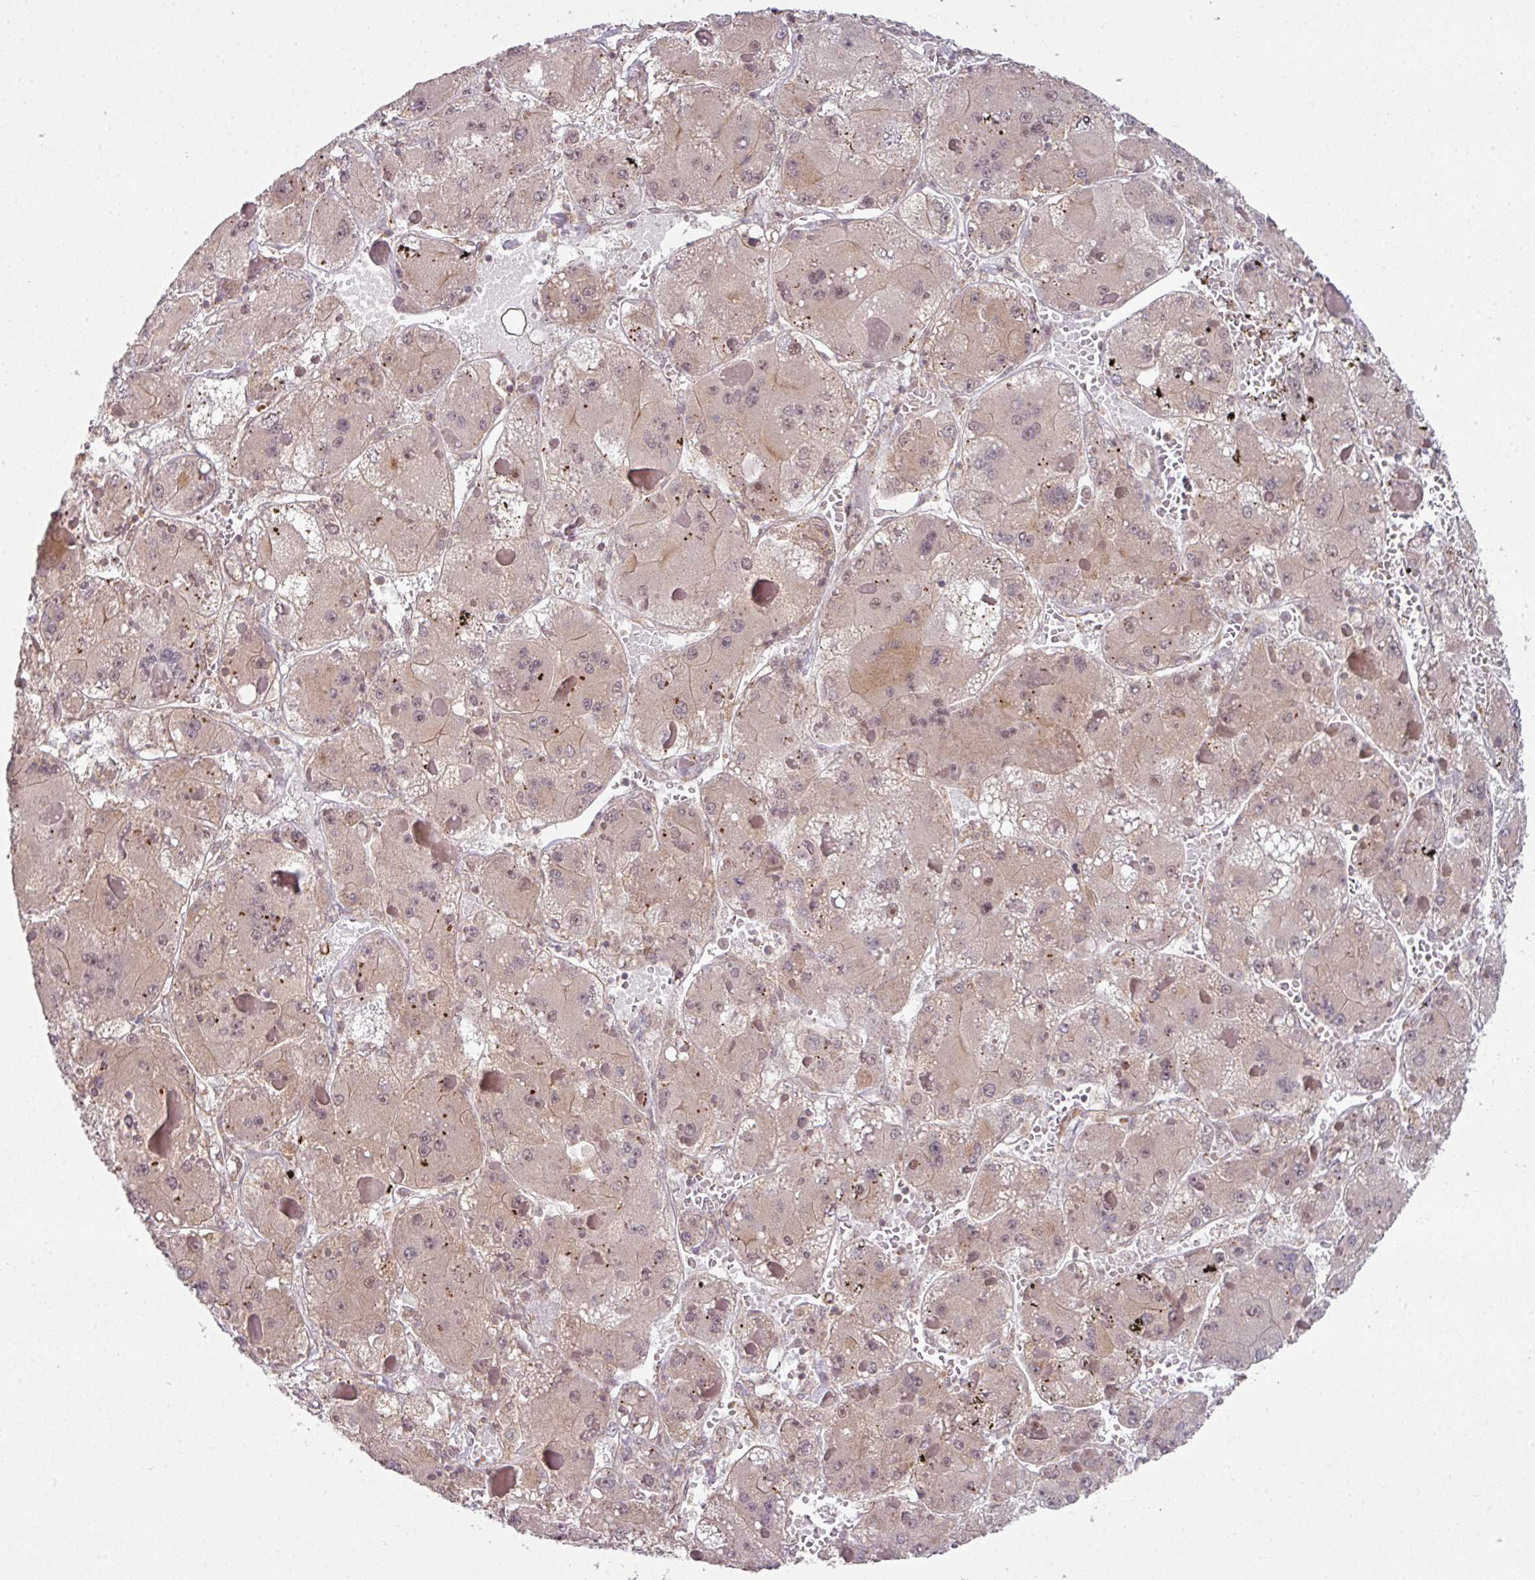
{"staining": {"intensity": "weak", "quantity": ">75%", "location": "nuclear"}, "tissue": "liver cancer", "cell_type": "Tumor cells", "image_type": "cancer", "snomed": [{"axis": "morphology", "description": "Carcinoma, Hepatocellular, NOS"}, {"axis": "topography", "description": "Liver"}], "caption": "Protein staining of hepatocellular carcinoma (liver) tissue displays weak nuclear expression in about >75% of tumor cells. (DAB (3,3'-diaminobenzidine) IHC, brown staining for protein, blue staining for nuclei).", "gene": "CAMLG", "patient": {"sex": "female", "age": 73}}